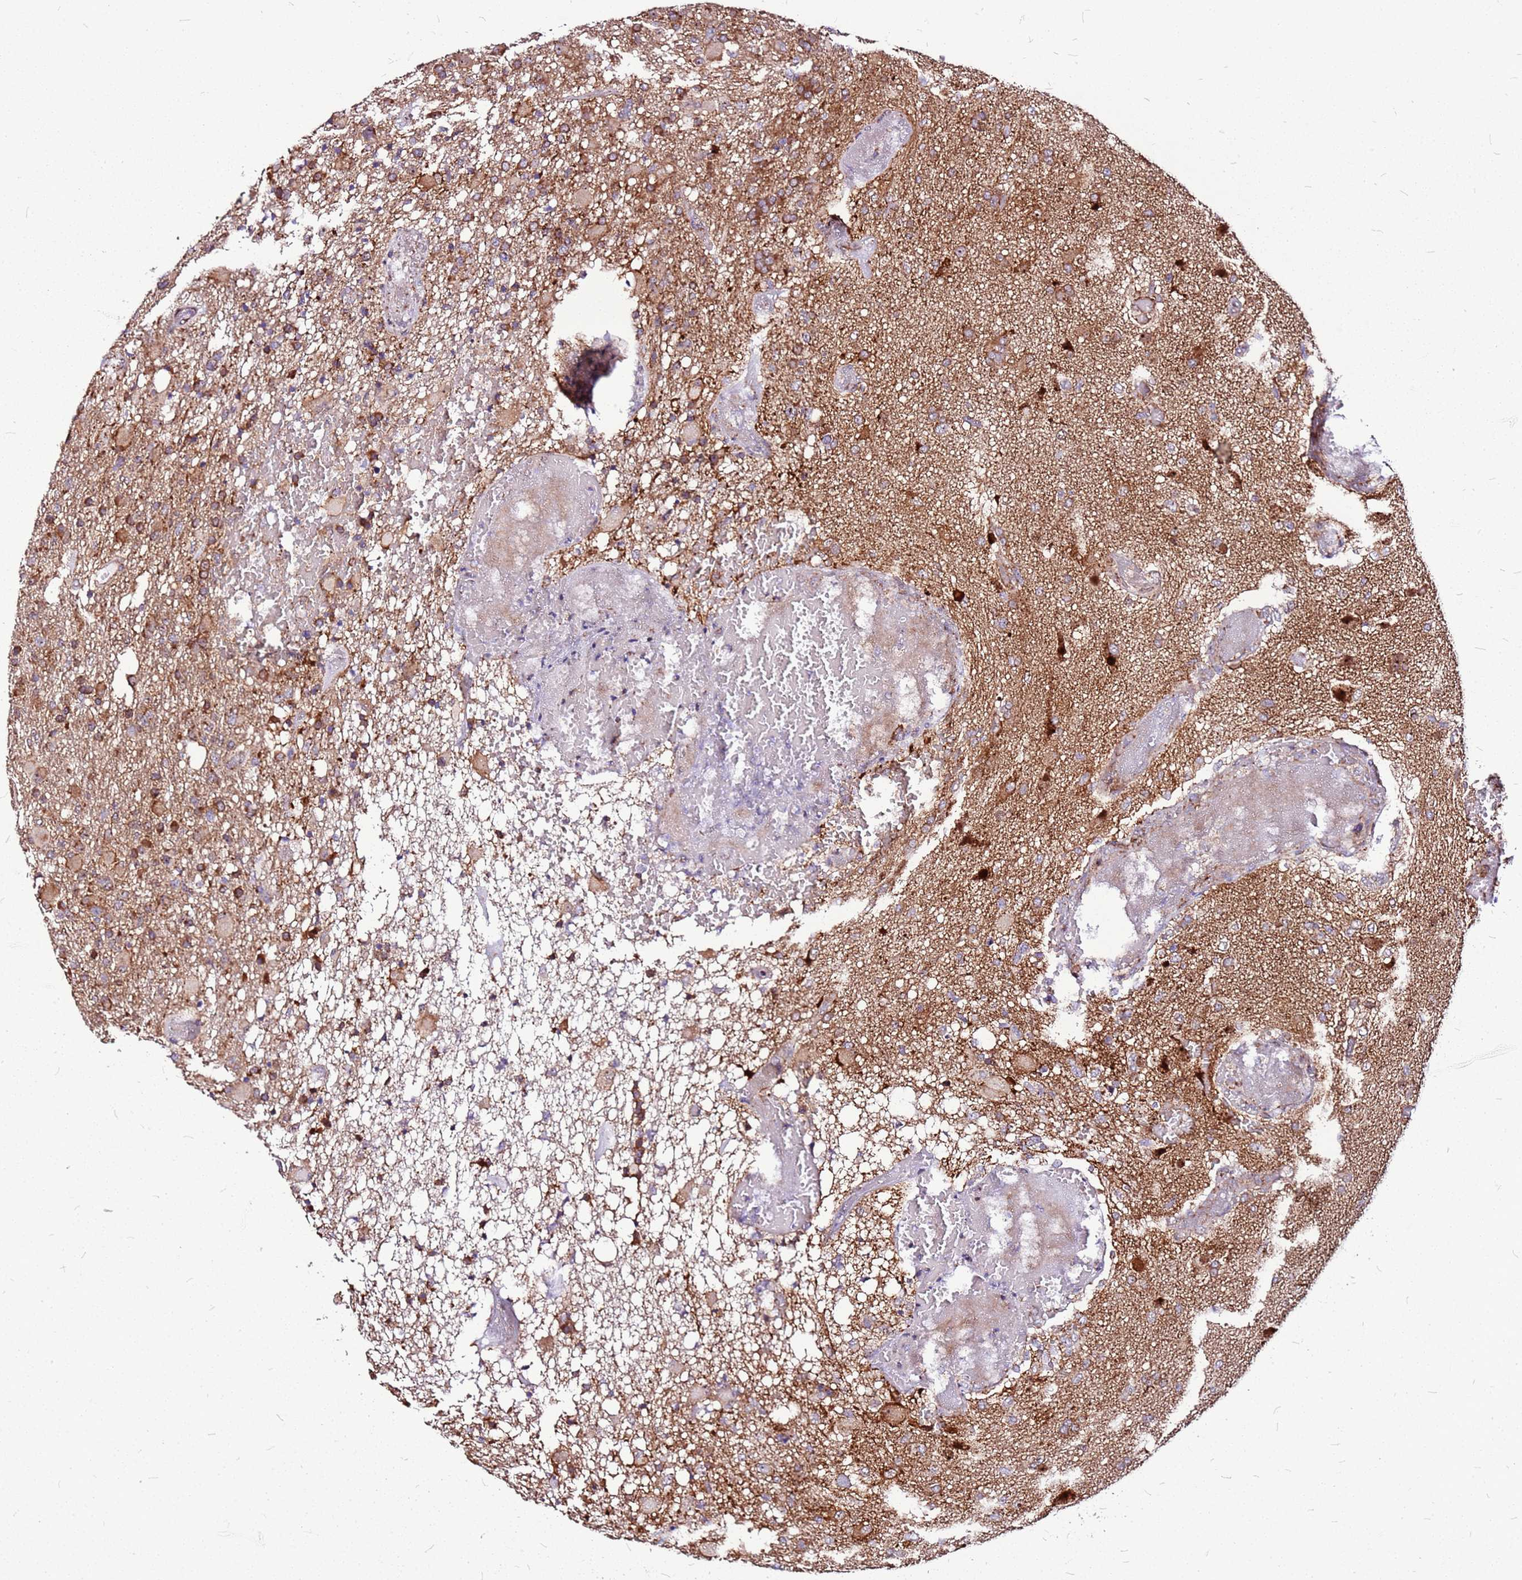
{"staining": {"intensity": "moderate", "quantity": ">75%", "location": "cytoplasmic/membranous"}, "tissue": "glioma", "cell_type": "Tumor cells", "image_type": "cancer", "snomed": [{"axis": "morphology", "description": "Glioma, malignant, High grade"}, {"axis": "topography", "description": "Brain"}], "caption": "Malignant glioma (high-grade) stained with a brown dye displays moderate cytoplasmic/membranous positive positivity in about >75% of tumor cells.", "gene": "OR51T1", "patient": {"sex": "female", "age": 74}}